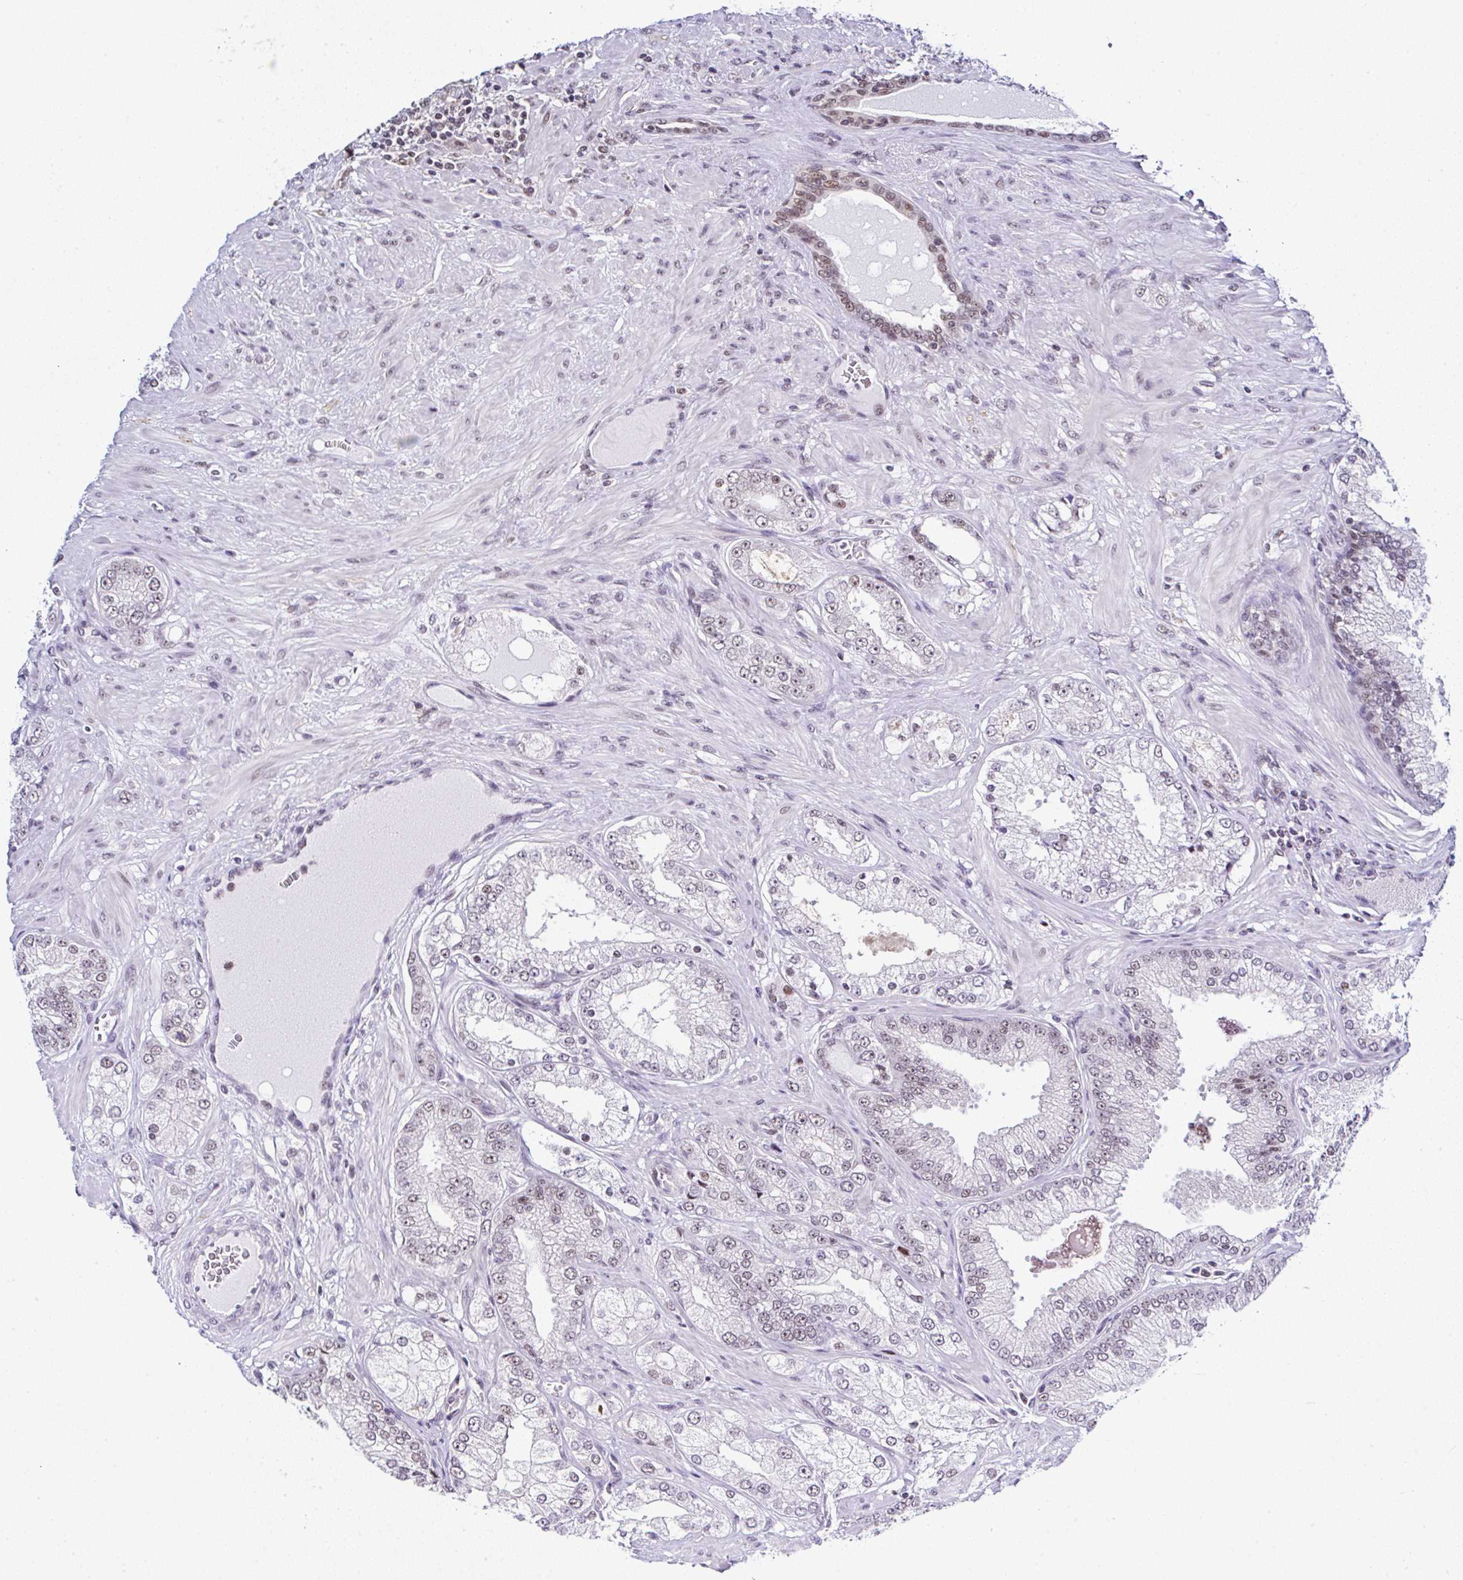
{"staining": {"intensity": "weak", "quantity": "25%-75%", "location": "nuclear"}, "tissue": "prostate cancer", "cell_type": "Tumor cells", "image_type": "cancer", "snomed": [{"axis": "morphology", "description": "Normal tissue, NOS"}, {"axis": "morphology", "description": "Adenocarcinoma, High grade"}, {"axis": "topography", "description": "Prostate"}, {"axis": "topography", "description": "Peripheral nerve tissue"}], "caption": "Human prostate adenocarcinoma (high-grade) stained with a protein marker exhibits weak staining in tumor cells.", "gene": "PTPN2", "patient": {"sex": "male", "age": 68}}